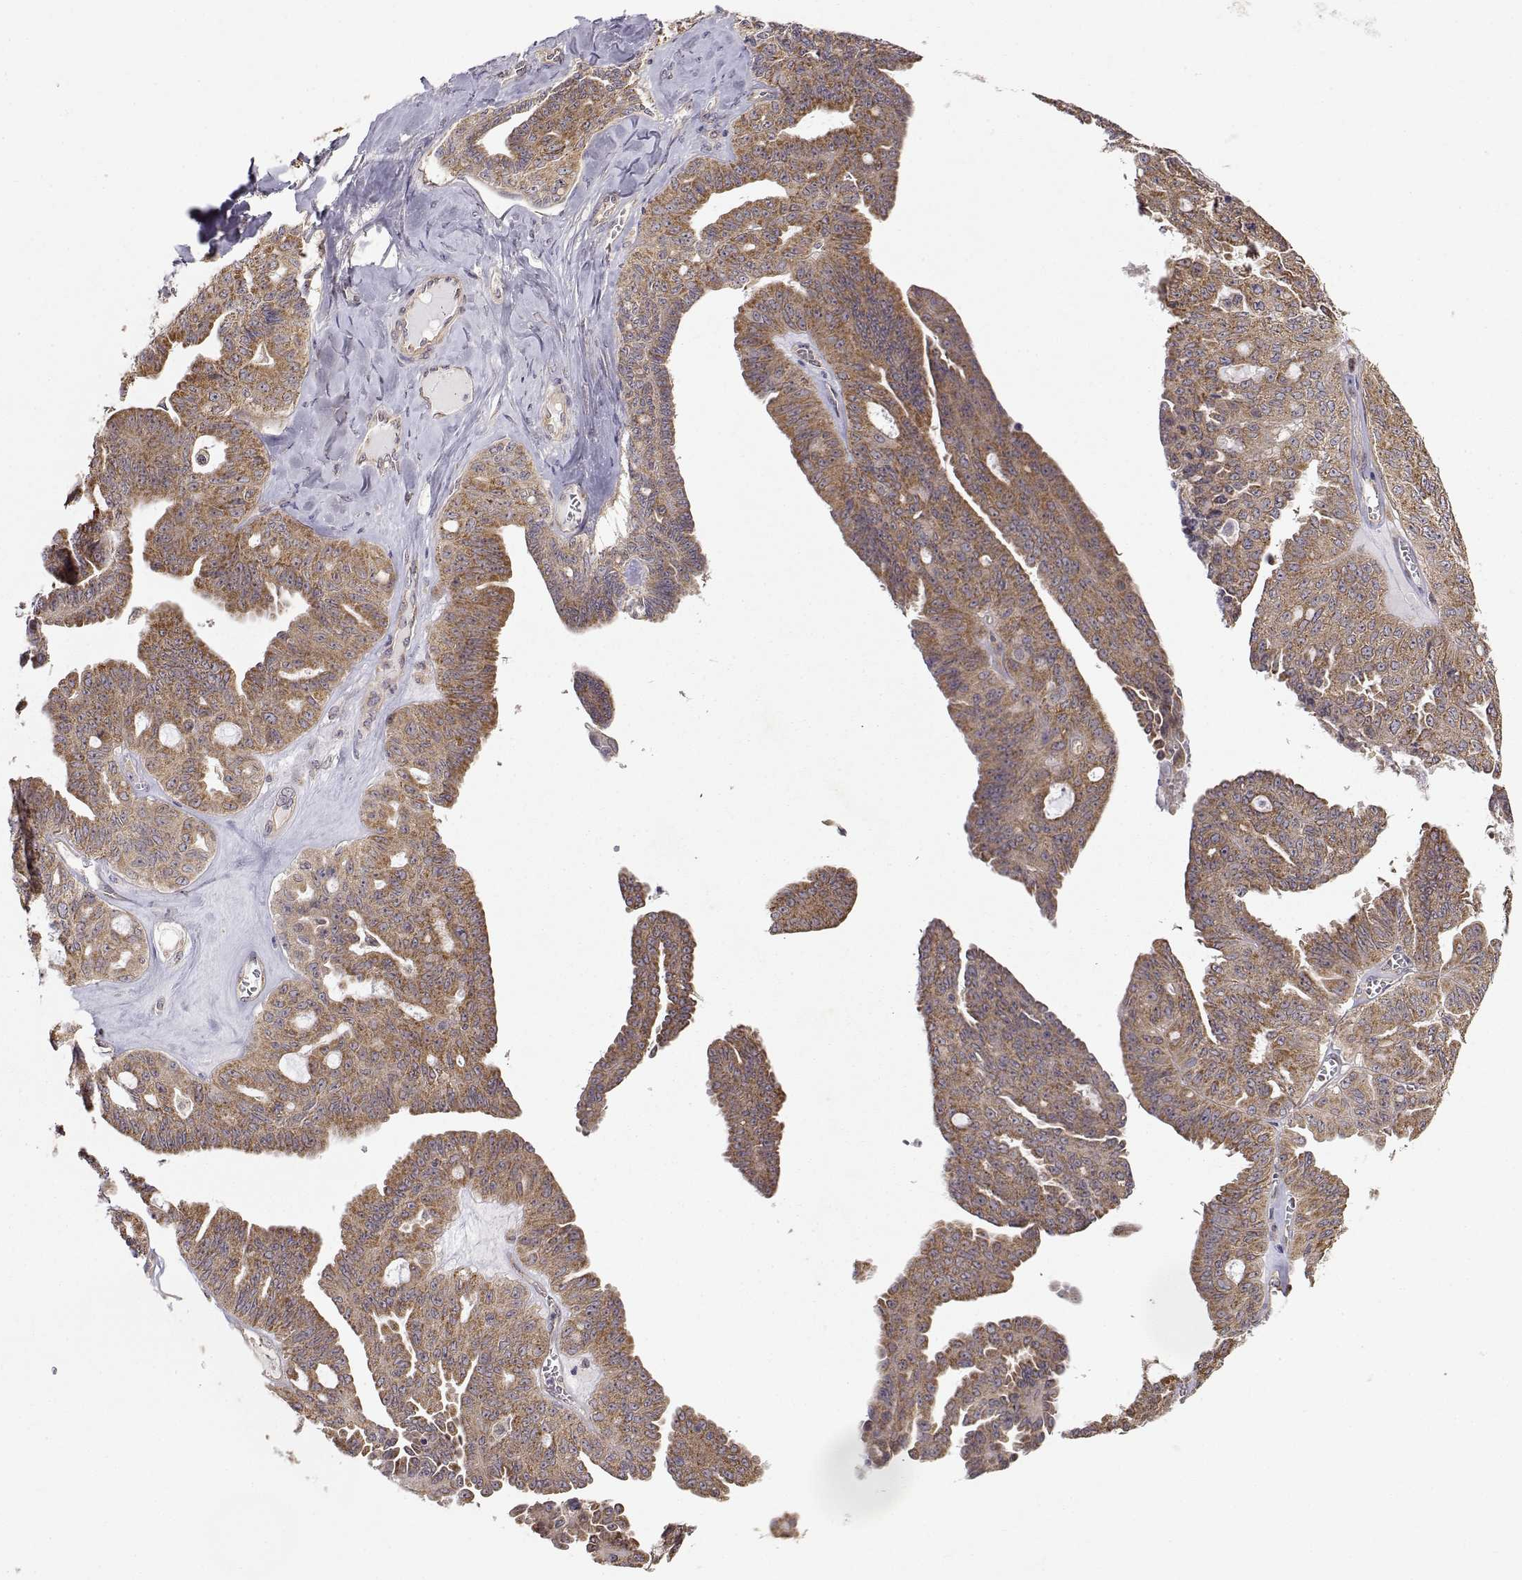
{"staining": {"intensity": "moderate", "quantity": ">75%", "location": "cytoplasmic/membranous"}, "tissue": "ovarian cancer", "cell_type": "Tumor cells", "image_type": "cancer", "snomed": [{"axis": "morphology", "description": "Cystadenocarcinoma, serous, NOS"}, {"axis": "topography", "description": "Ovary"}], "caption": "This image reveals ovarian cancer (serous cystadenocarcinoma) stained with immunohistochemistry (IHC) to label a protein in brown. The cytoplasmic/membranous of tumor cells show moderate positivity for the protein. Nuclei are counter-stained blue.", "gene": "PAIP1", "patient": {"sex": "female", "age": 71}}